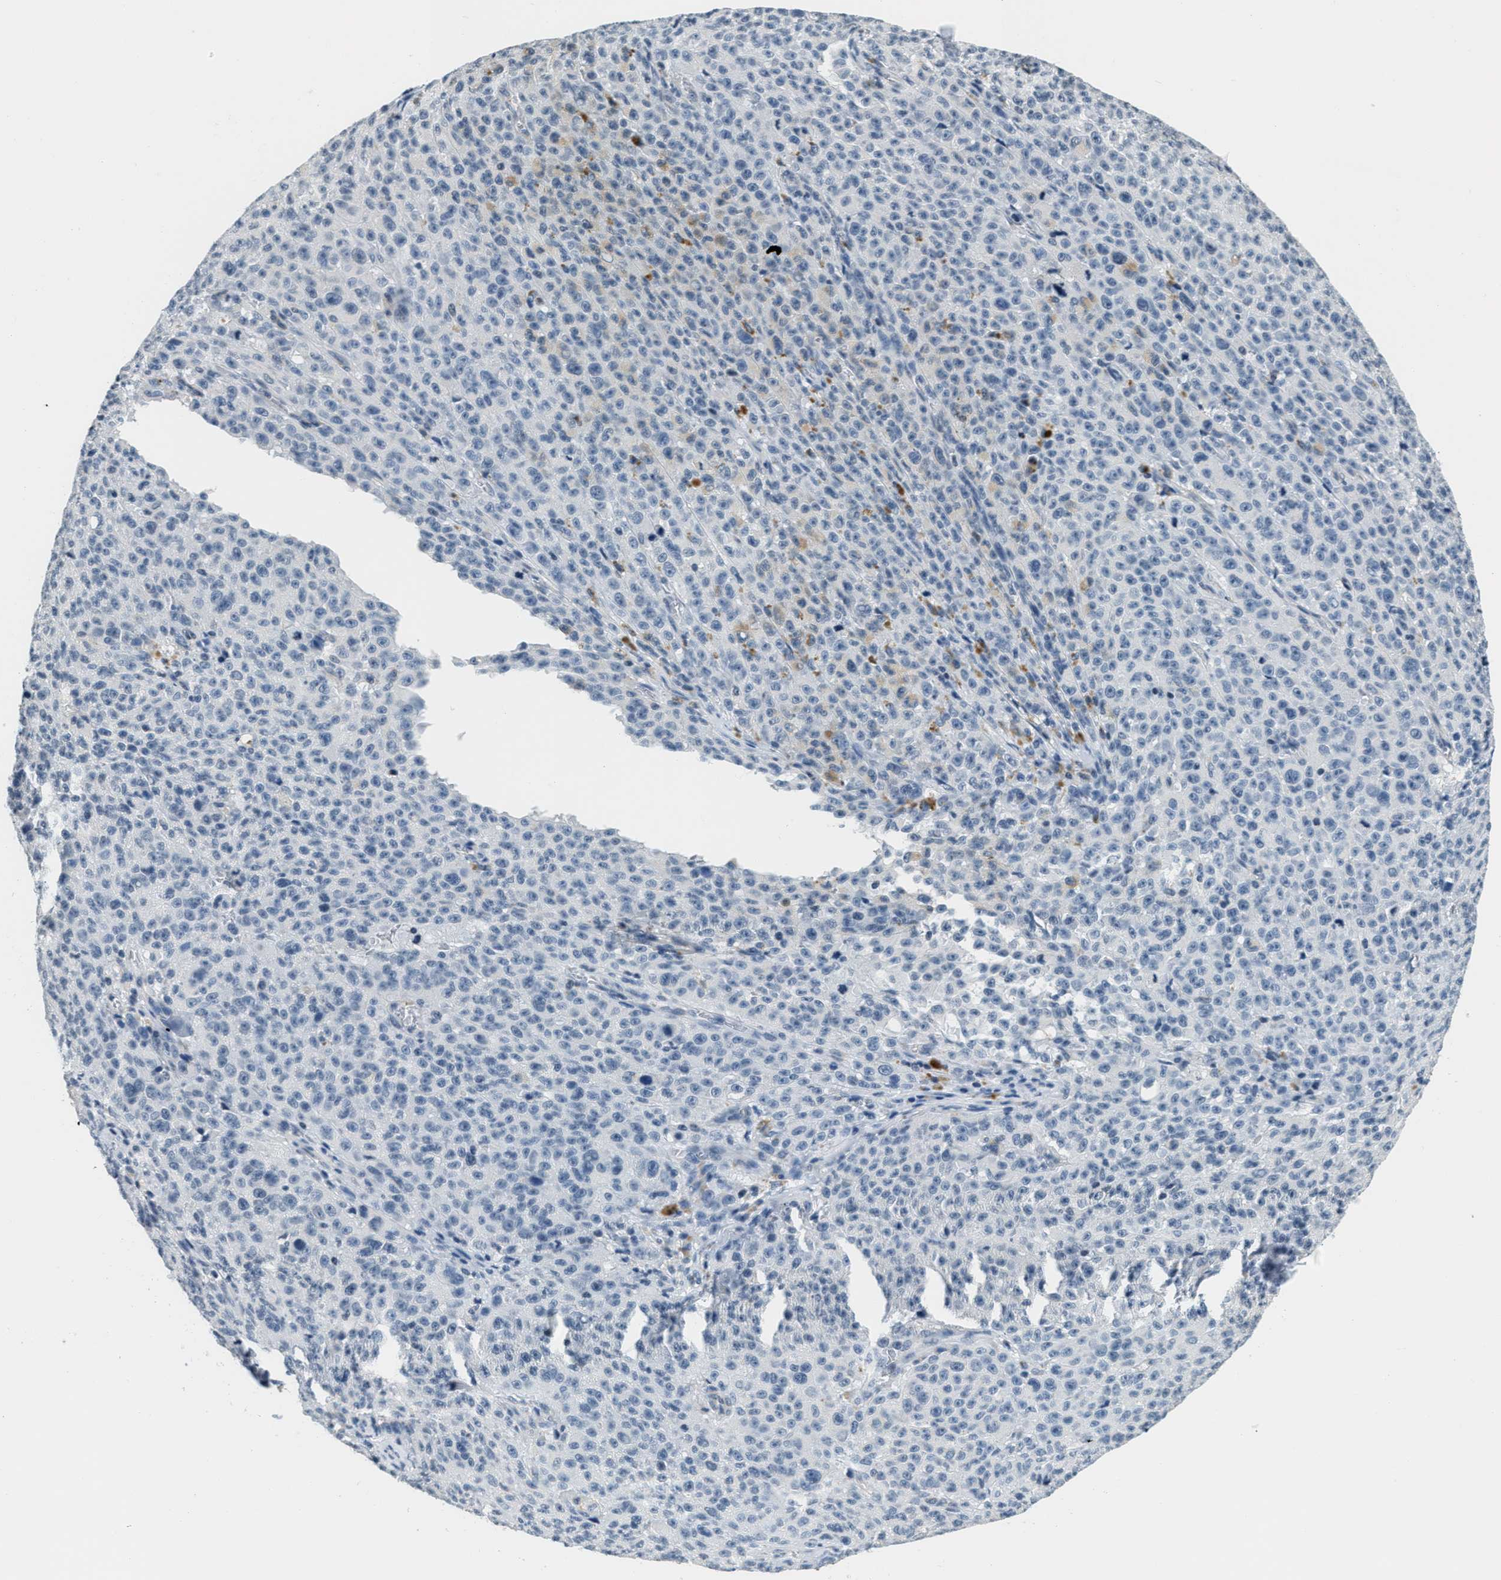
{"staining": {"intensity": "negative", "quantity": "none", "location": "none"}, "tissue": "melanoma", "cell_type": "Tumor cells", "image_type": "cancer", "snomed": [{"axis": "morphology", "description": "Malignant melanoma, NOS"}, {"axis": "topography", "description": "Skin"}], "caption": "Tumor cells show no significant protein positivity in melanoma.", "gene": "CA4", "patient": {"sex": "female", "age": 82}}